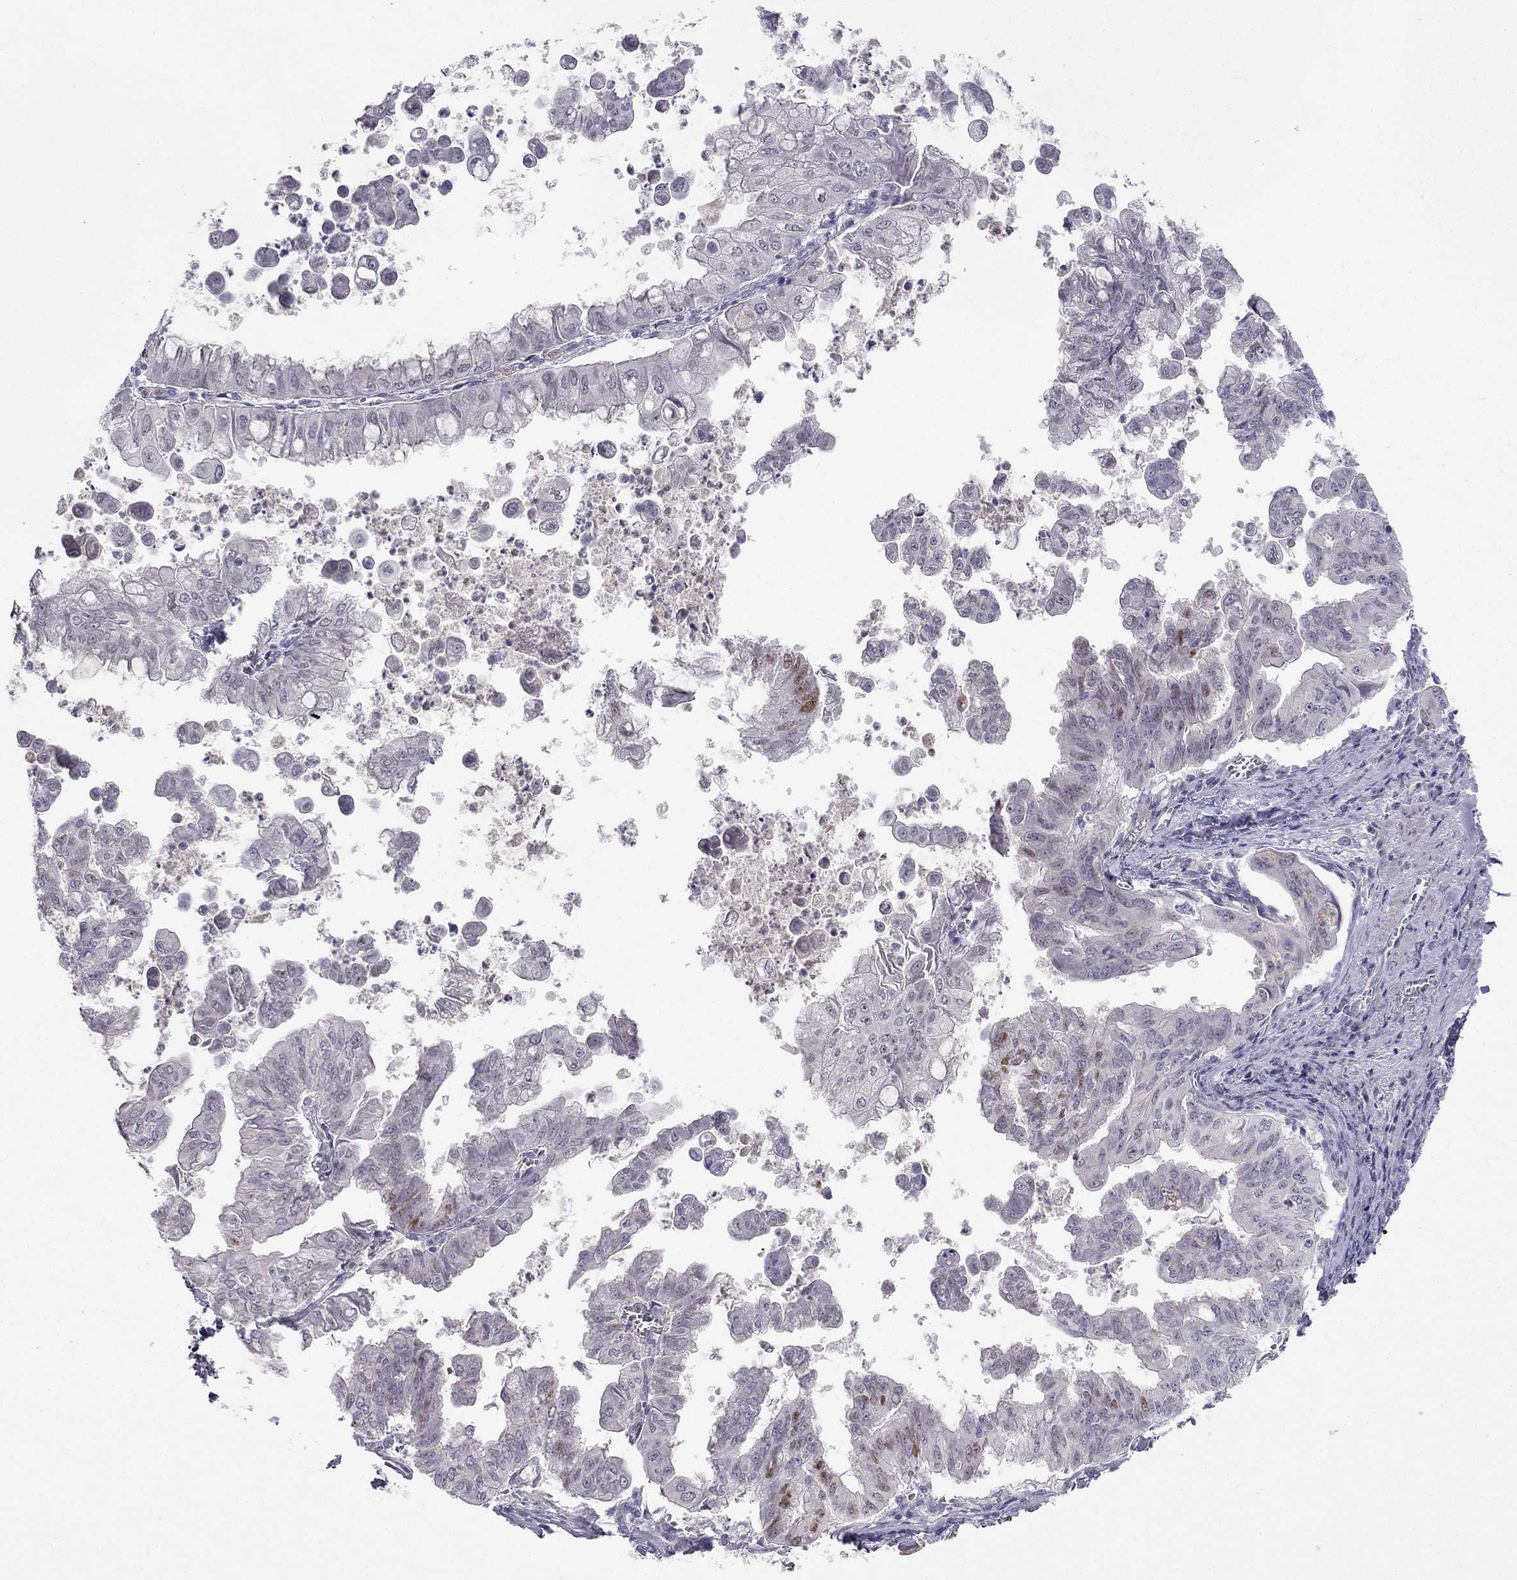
{"staining": {"intensity": "negative", "quantity": "none", "location": "none"}, "tissue": "stomach cancer", "cell_type": "Tumor cells", "image_type": "cancer", "snomed": [{"axis": "morphology", "description": "Adenocarcinoma, NOS"}, {"axis": "topography", "description": "Stomach, upper"}], "caption": "This is a histopathology image of immunohistochemistry staining of adenocarcinoma (stomach), which shows no positivity in tumor cells.", "gene": "C16orf89", "patient": {"sex": "male", "age": 80}}